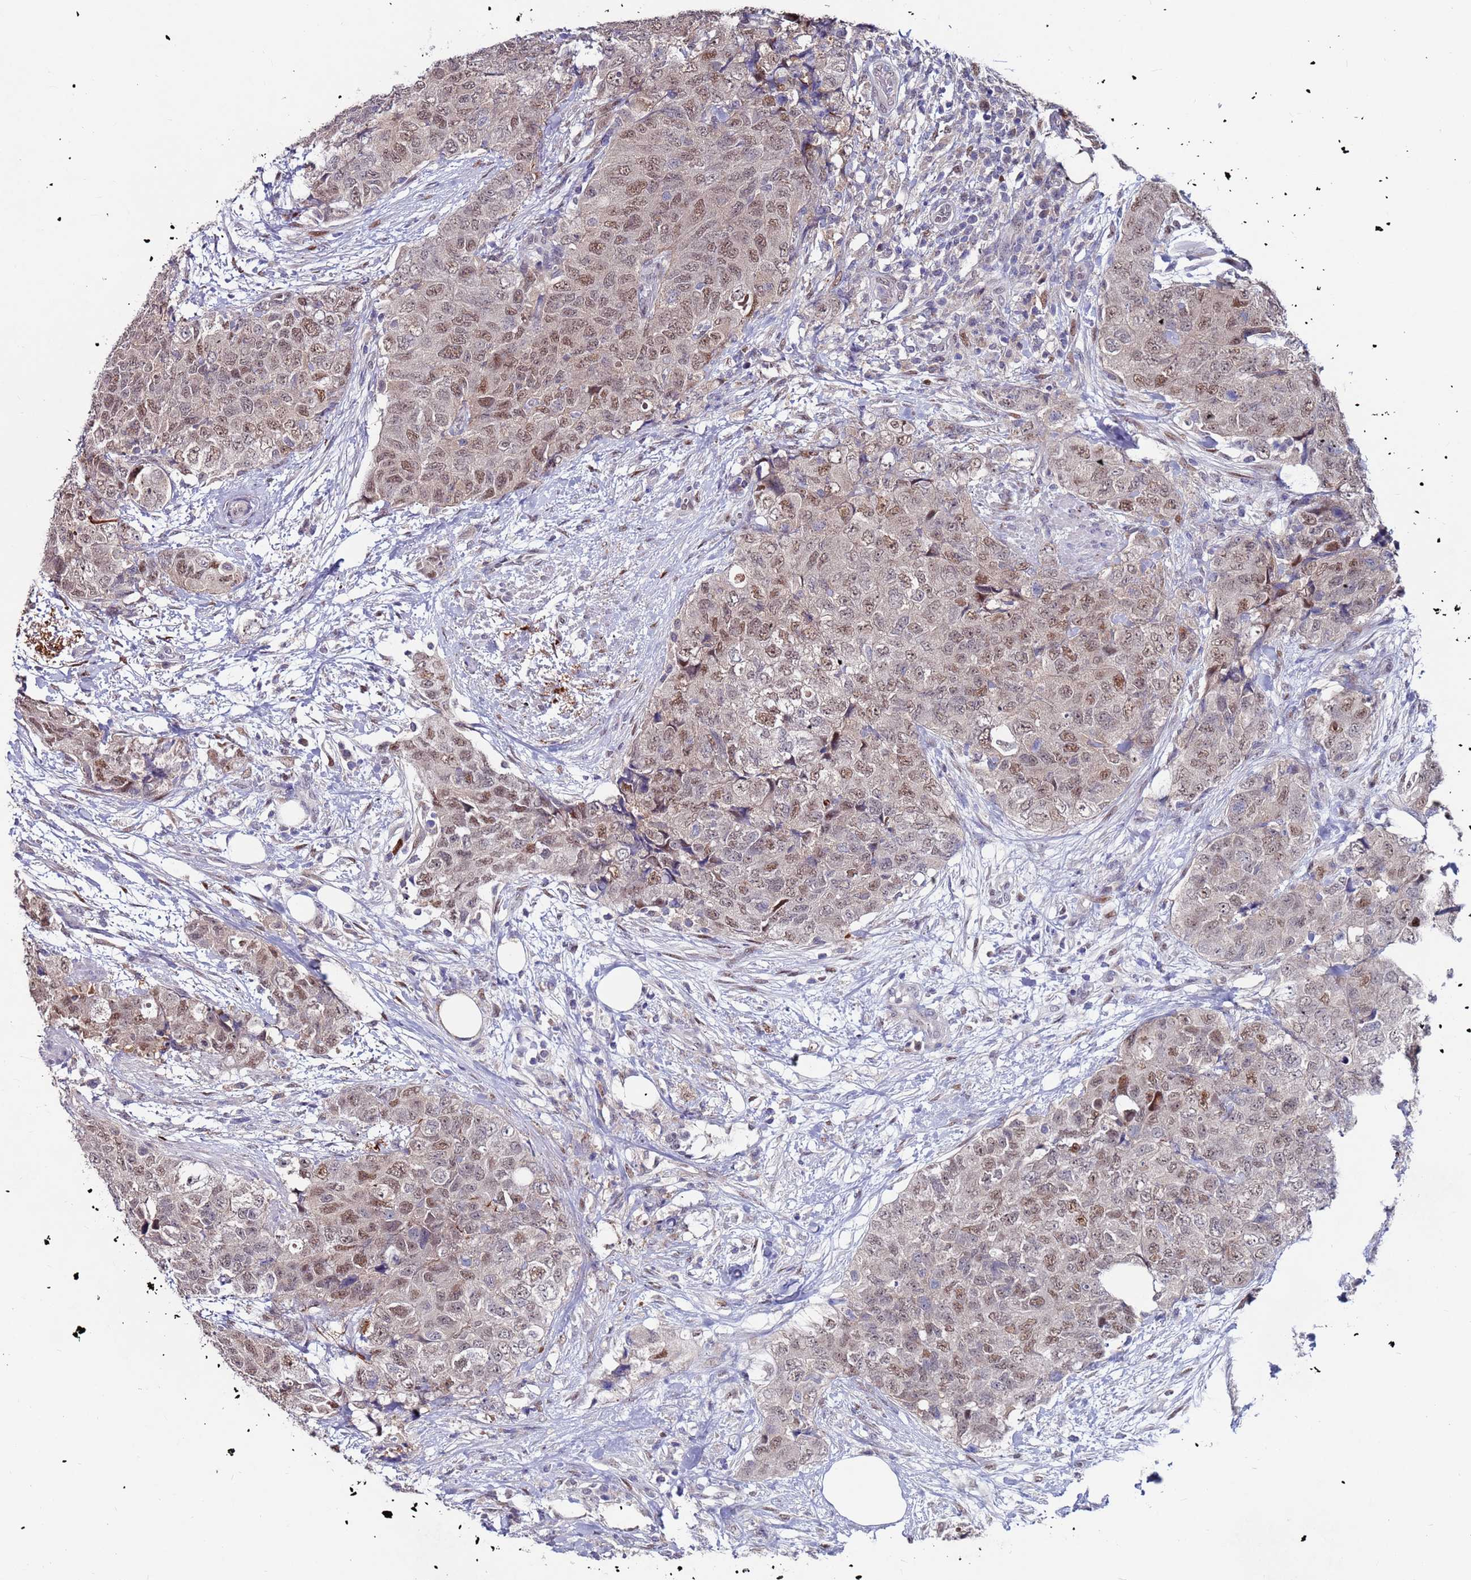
{"staining": {"intensity": "moderate", "quantity": ">75%", "location": "nuclear"}, "tissue": "urothelial cancer", "cell_type": "Tumor cells", "image_type": "cancer", "snomed": [{"axis": "morphology", "description": "Urothelial carcinoma, High grade"}, {"axis": "topography", "description": "Urinary bladder"}], "caption": "Immunohistochemical staining of urothelial cancer shows medium levels of moderate nuclear protein positivity in approximately >75% of tumor cells.", "gene": "FBXO27", "patient": {"sex": "female", "age": 78}}